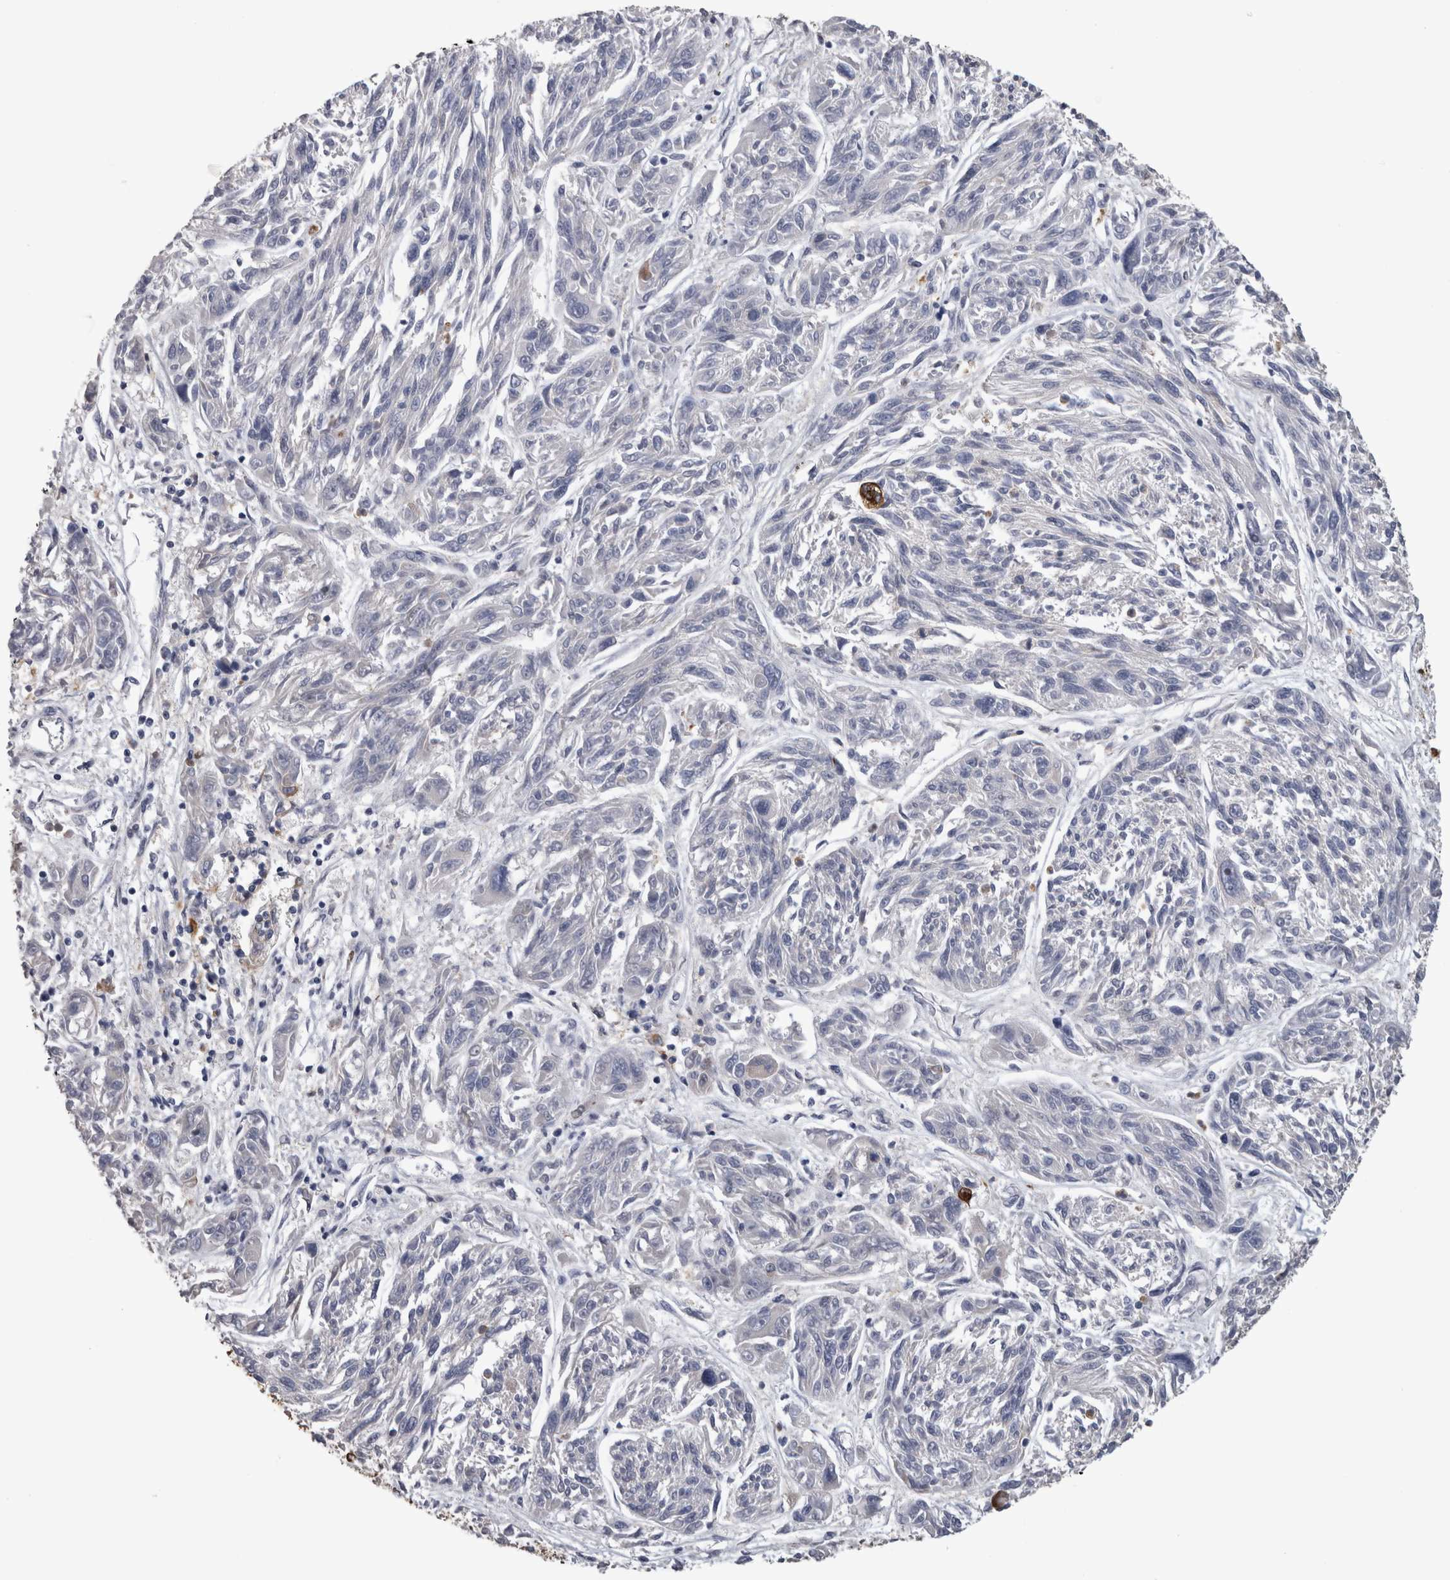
{"staining": {"intensity": "negative", "quantity": "none", "location": "none"}, "tissue": "melanoma", "cell_type": "Tumor cells", "image_type": "cancer", "snomed": [{"axis": "morphology", "description": "Malignant melanoma, NOS"}, {"axis": "topography", "description": "Skin"}], "caption": "This histopathology image is of malignant melanoma stained with immunohistochemistry (IHC) to label a protein in brown with the nuclei are counter-stained blue. There is no staining in tumor cells.", "gene": "STC1", "patient": {"sex": "male", "age": 53}}